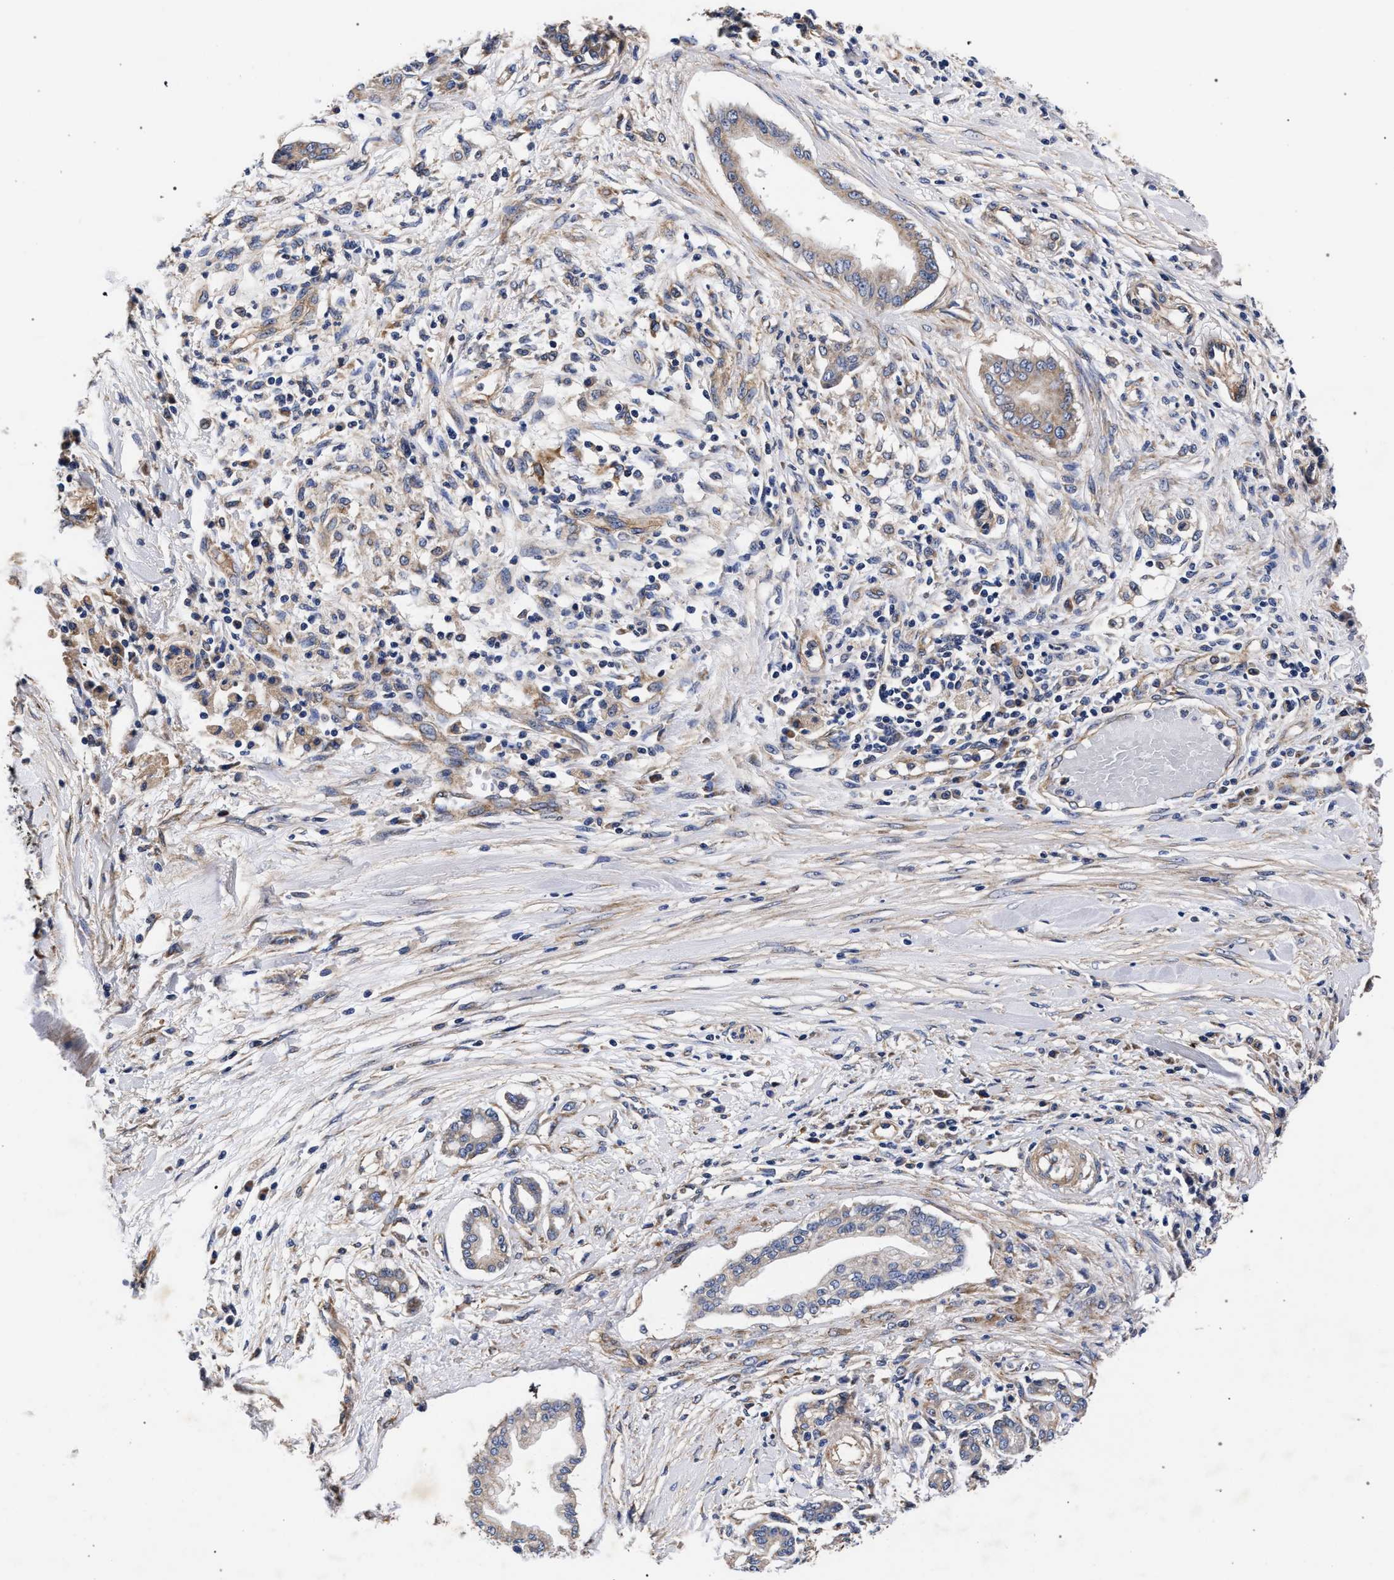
{"staining": {"intensity": "weak", "quantity": "<25%", "location": "cytoplasmic/membranous"}, "tissue": "pancreatic cancer", "cell_type": "Tumor cells", "image_type": "cancer", "snomed": [{"axis": "morphology", "description": "Adenocarcinoma, NOS"}, {"axis": "topography", "description": "Pancreas"}], "caption": "Immunohistochemistry of adenocarcinoma (pancreatic) displays no expression in tumor cells.", "gene": "CFAP95", "patient": {"sex": "female", "age": 56}}